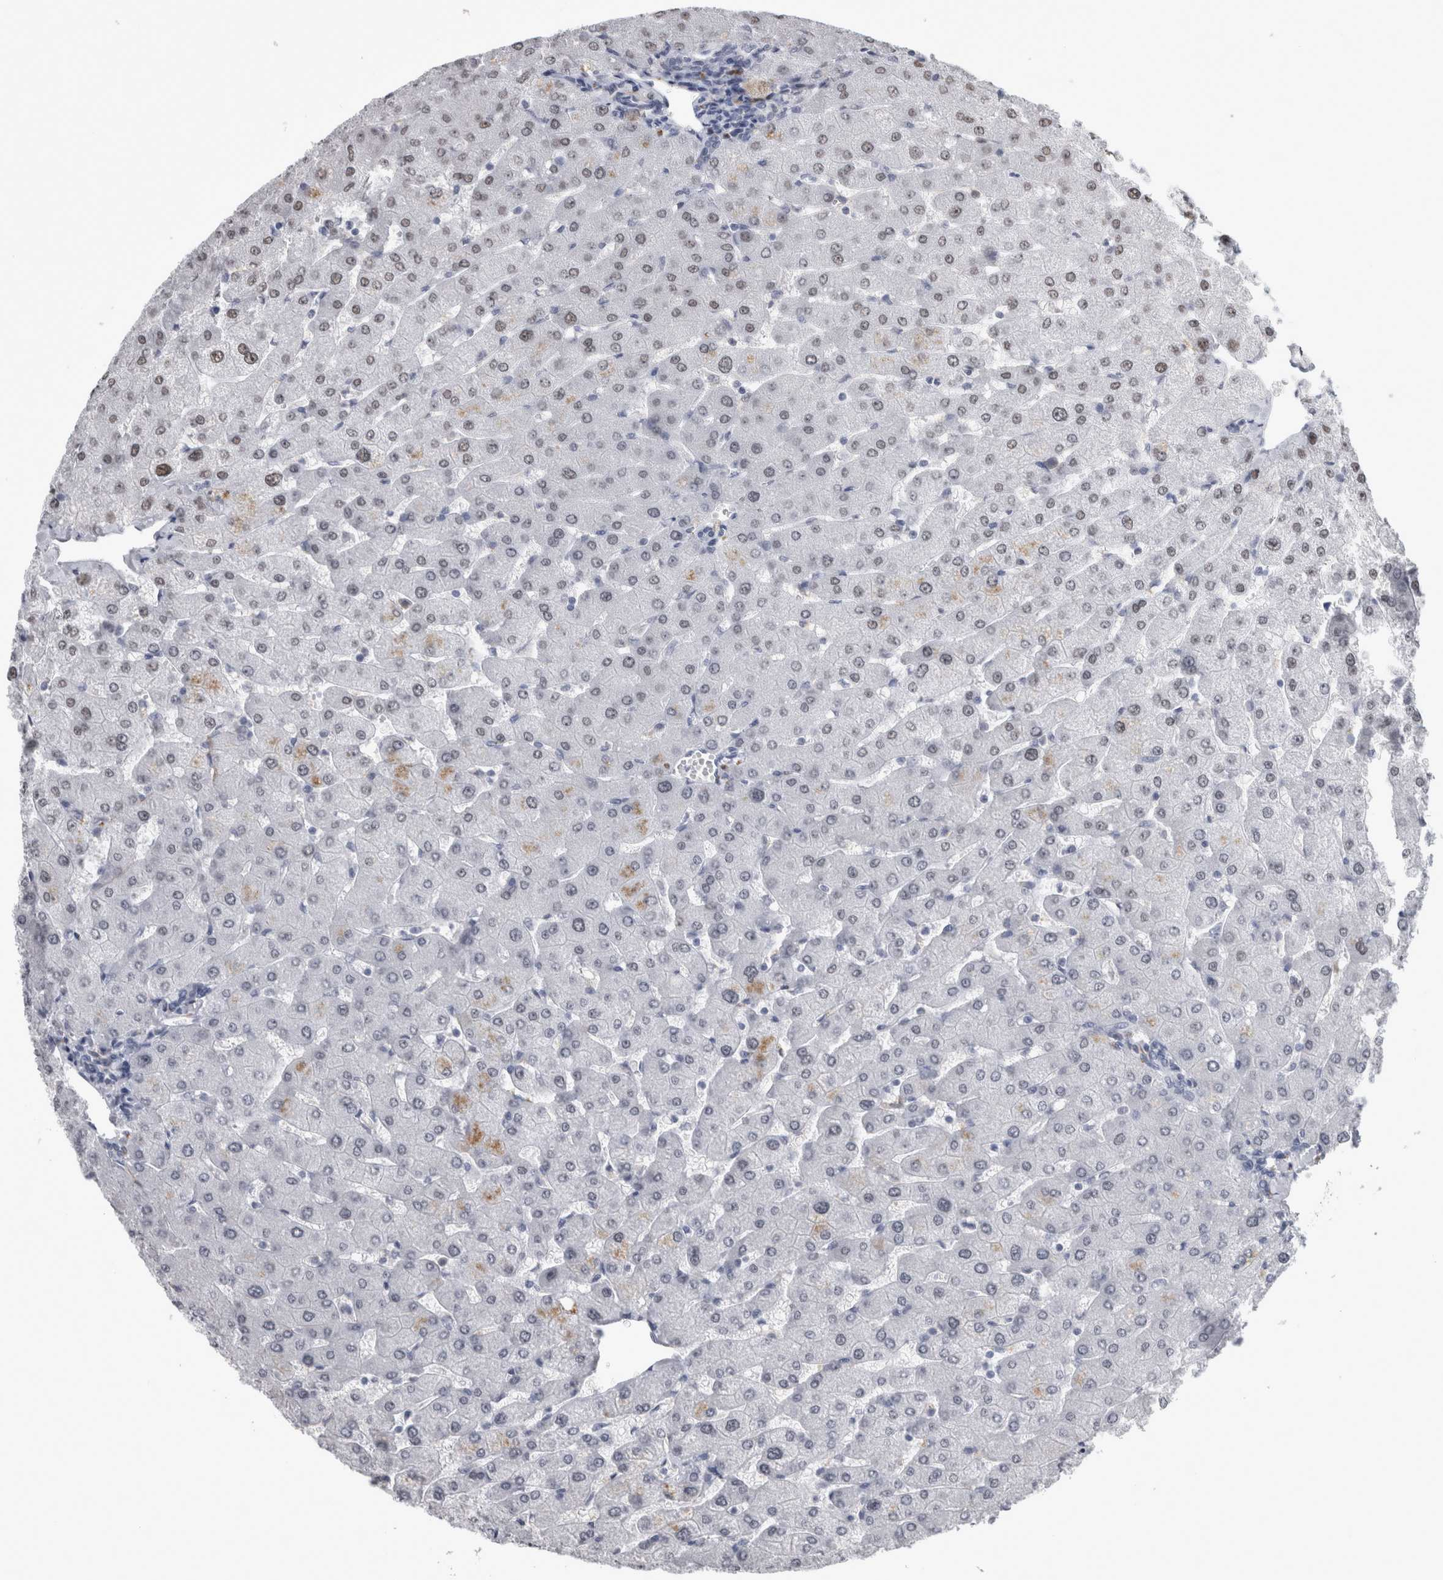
{"staining": {"intensity": "negative", "quantity": "none", "location": "none"}, "tissue": "liver", "cell_type": "Cholangiocytes", "image_type": "normal", "snomed": [{"axis": "morphology", "description": "Normal tissue, NOS"}, {"axis": "topography", "description": "Liver"}], "caption": "Immunohistochemistry histopathology image of unremarkable liver stained for a protein (brown), which shows no positivity in cholangiocytes.", "gene": "ACOT7", "patient": {"sex": "male", "age": 55}}